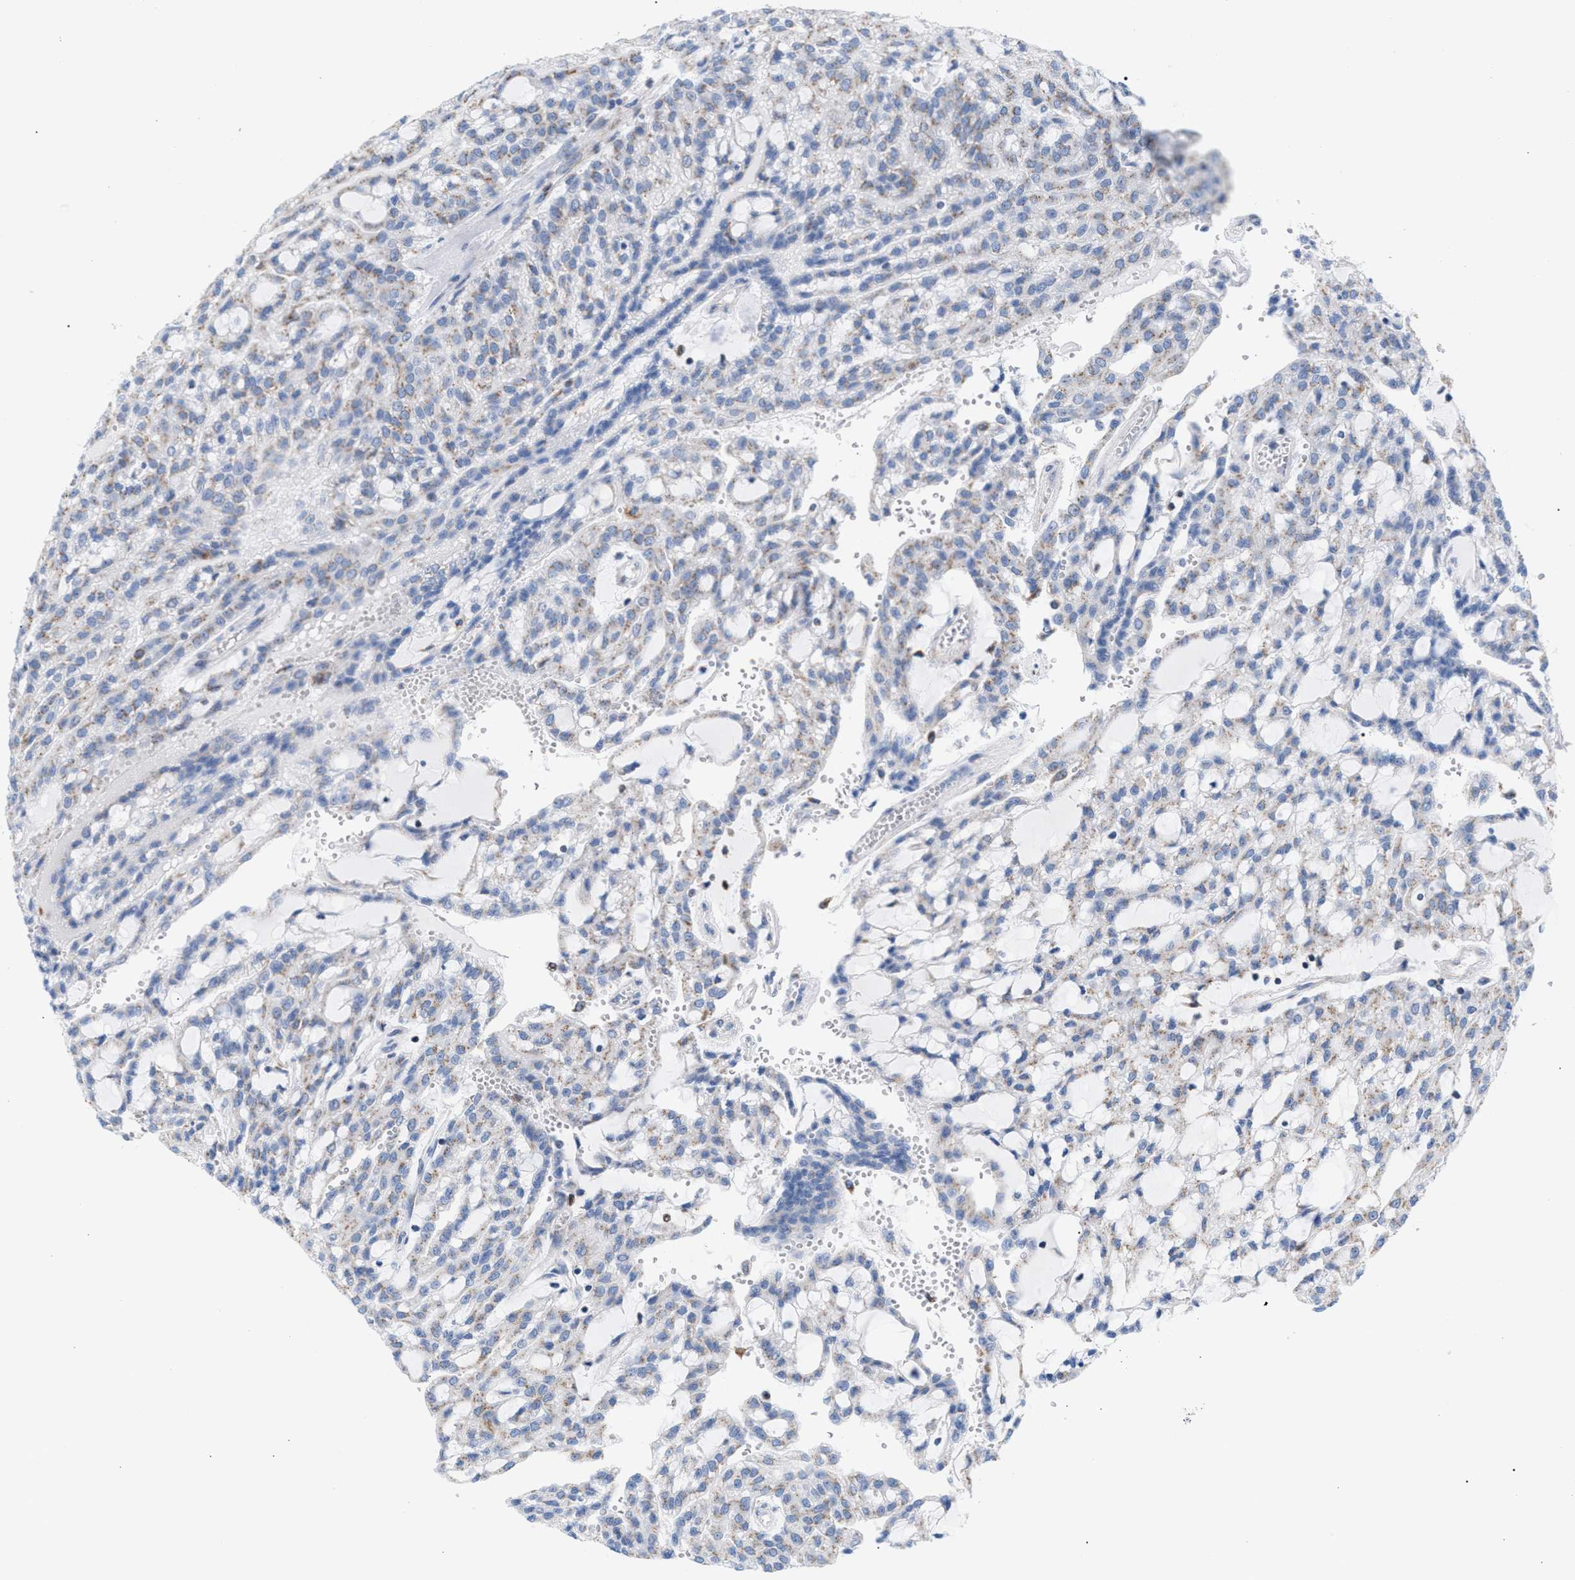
{"staining": {"intensity": "weak", "quantity": "25%-75%", "location": "cytoplasmic/membranous"}, "tissue": "renal cancer", "cell_type": "Tumor cells", "image_type": "cancer", "snomed": [{"axis": "morphology", "description": "Adenocarcinoma, NOS"}, {"axis": "topography", "description": "Kidney"}], "caption": "DAB (3,3'-diaminobenzidine) immunohistochemical staining of renal cancer reveals weak cytoplasmic/membranous protein staining in approximately 25%-75% of tumor cells.", "gene": "TACC3", "patient": {"sex": "male", "age": 63}}